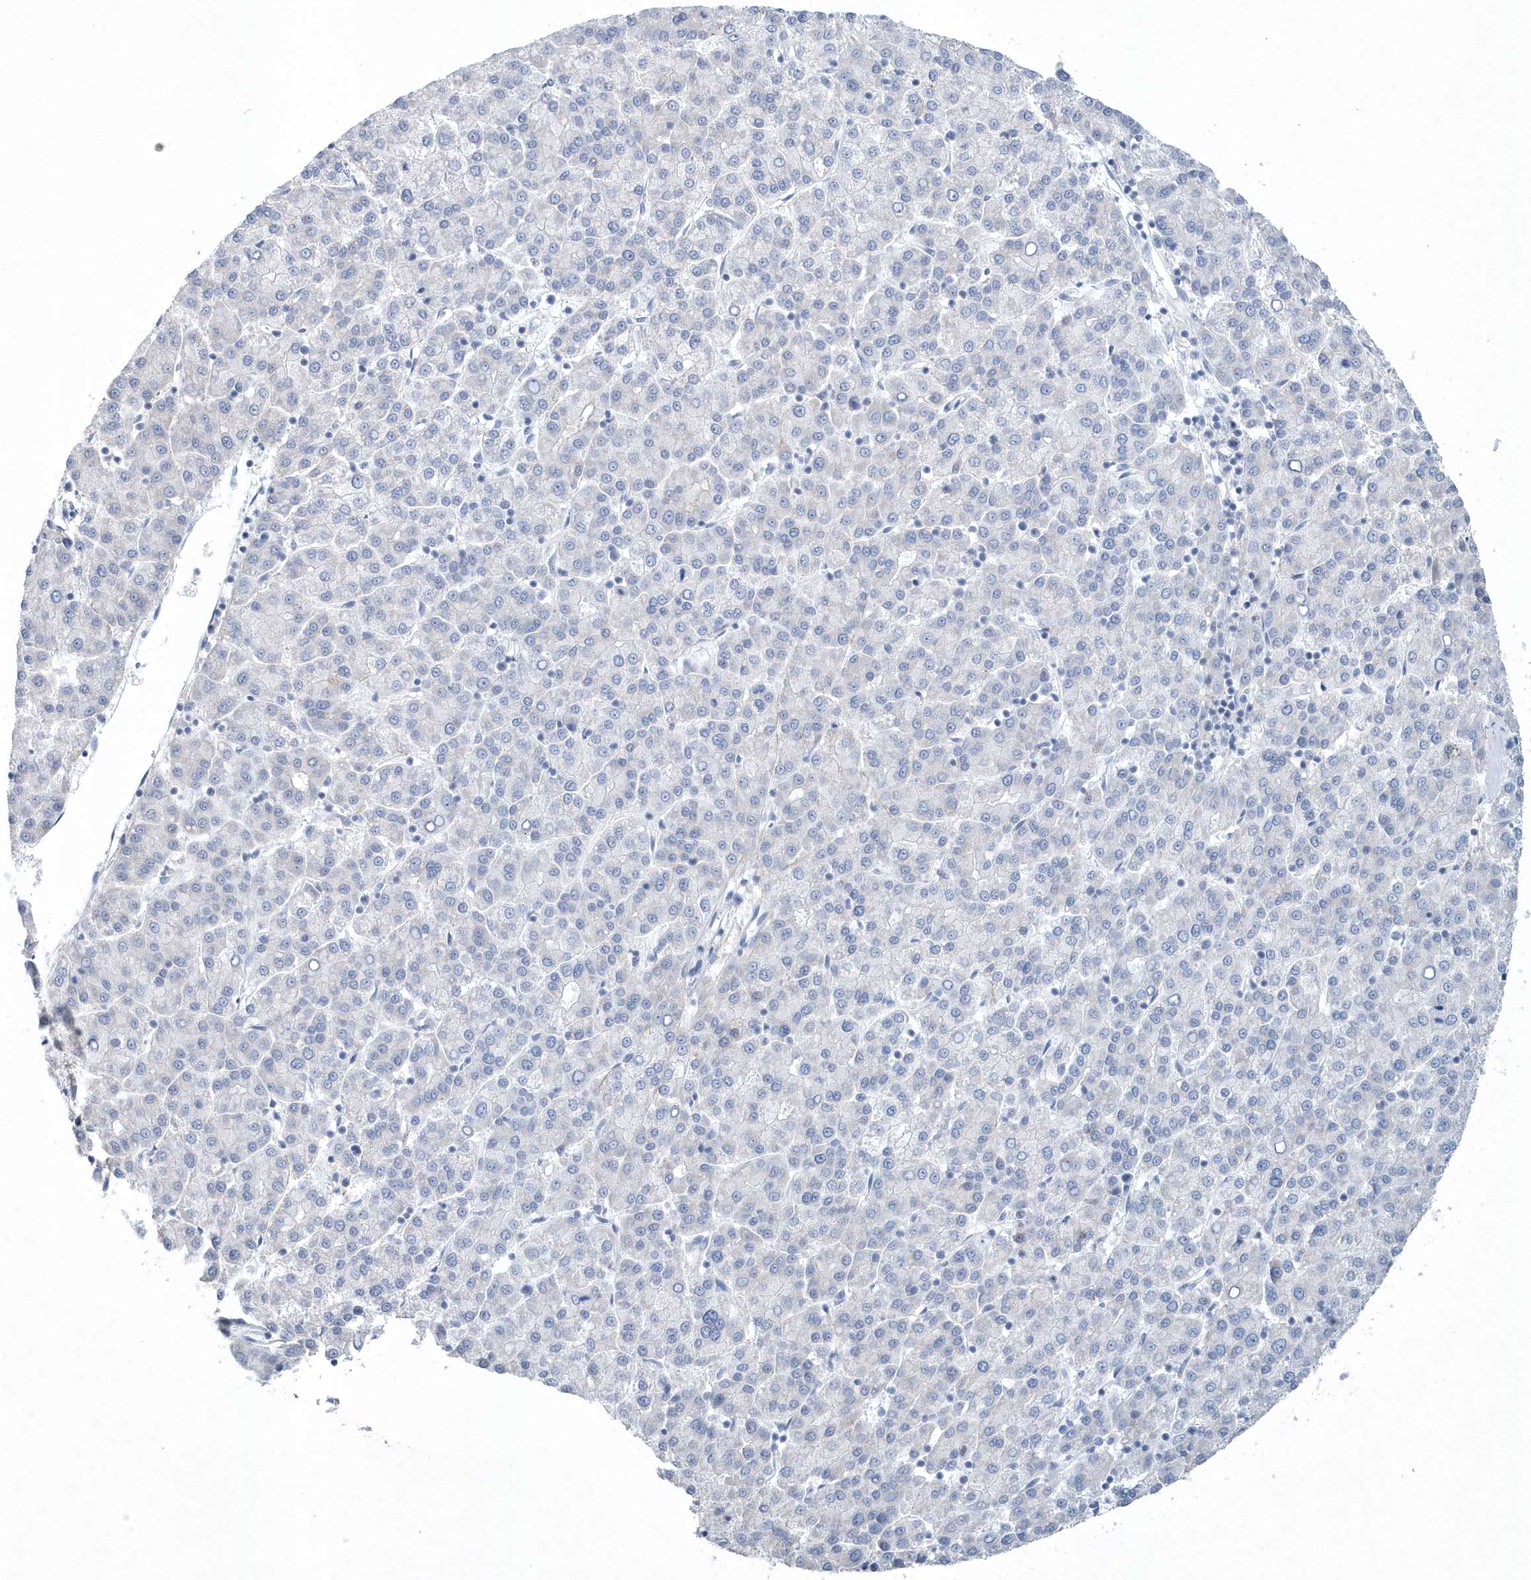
{"staining": {"intensity": "negative", "quantity": "none", "location": "none"}, "tissue": "liver cancer", "cell_type": "Tumor cells", "image_type": "cancer", "snomed": [{"axis": "morphology", "description": "Carcinoma, Hepatocellular, NOS"}, {"axis": "topography", "description": "Liver"}], "caption": "DAB immunohistochemical staining of human liver cancer (hepatocellular carcinoma) reveals no significant expression in tumor cells. (DAB immunohistochemistry visualized using brightfield microscopy, high magnification).", "gene": "SPATA18", "patient": {"sex": "female", "age": 58}}